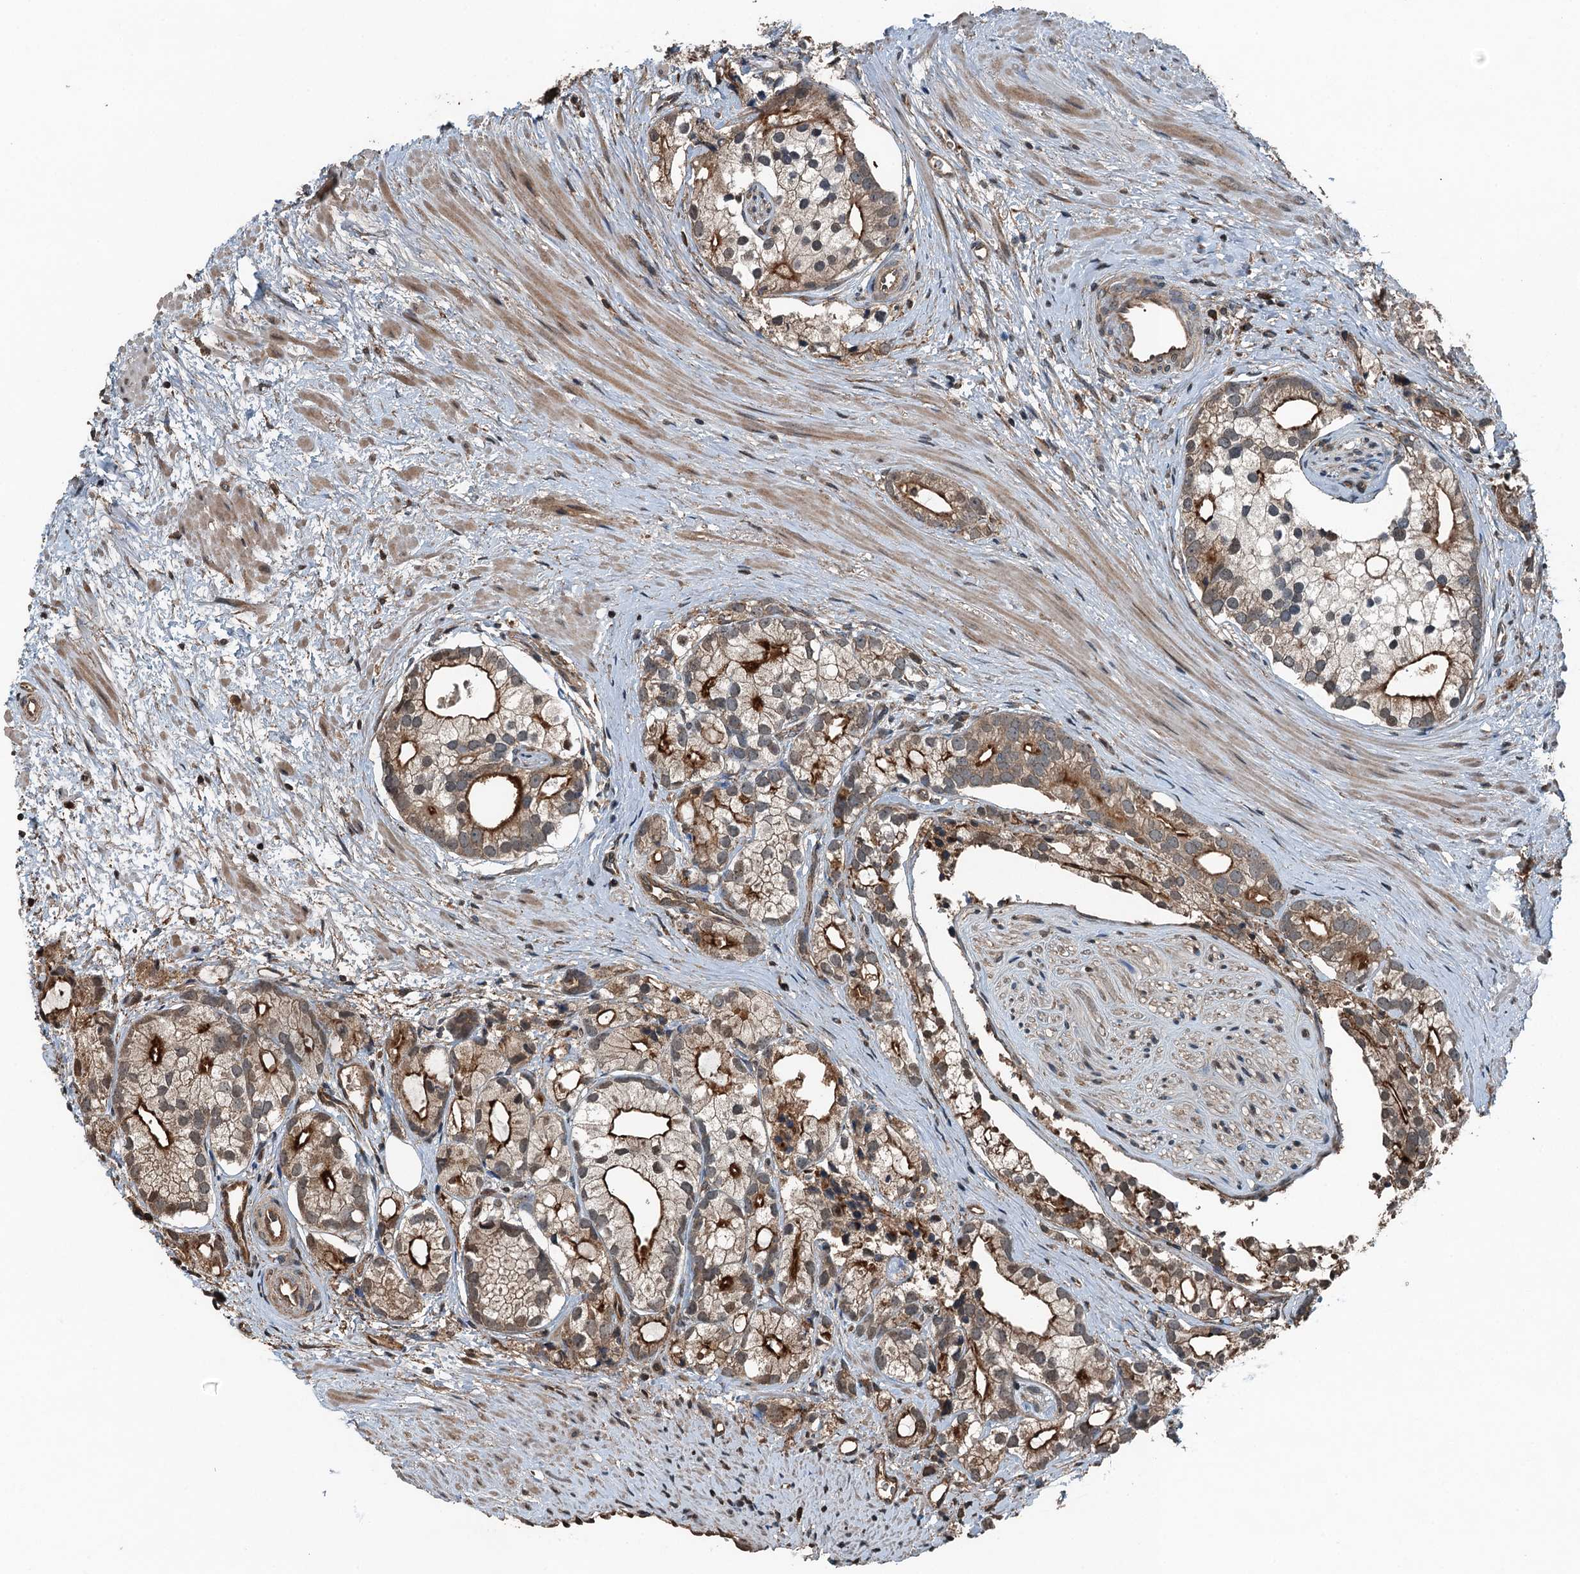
{"staining": {"intensity": "moderate", "quantity": ">75%", "location": "cytoplasmic/membranous"}, "tissue": "prostate cancer", "cell_type": "Tumor cells", "image_type": "cancer", "snomed": [{"axis": "morphology", "description": "Adenocarcinoma, High grade"}, {"axis": "topography", "description": "Prostate"}], "caption": "Prostate cancer stained with a protein marker exhibits moderate staining in tumor cells.", "gene": "TCTN1", "patient": {"sex": "male", "age": 75}}